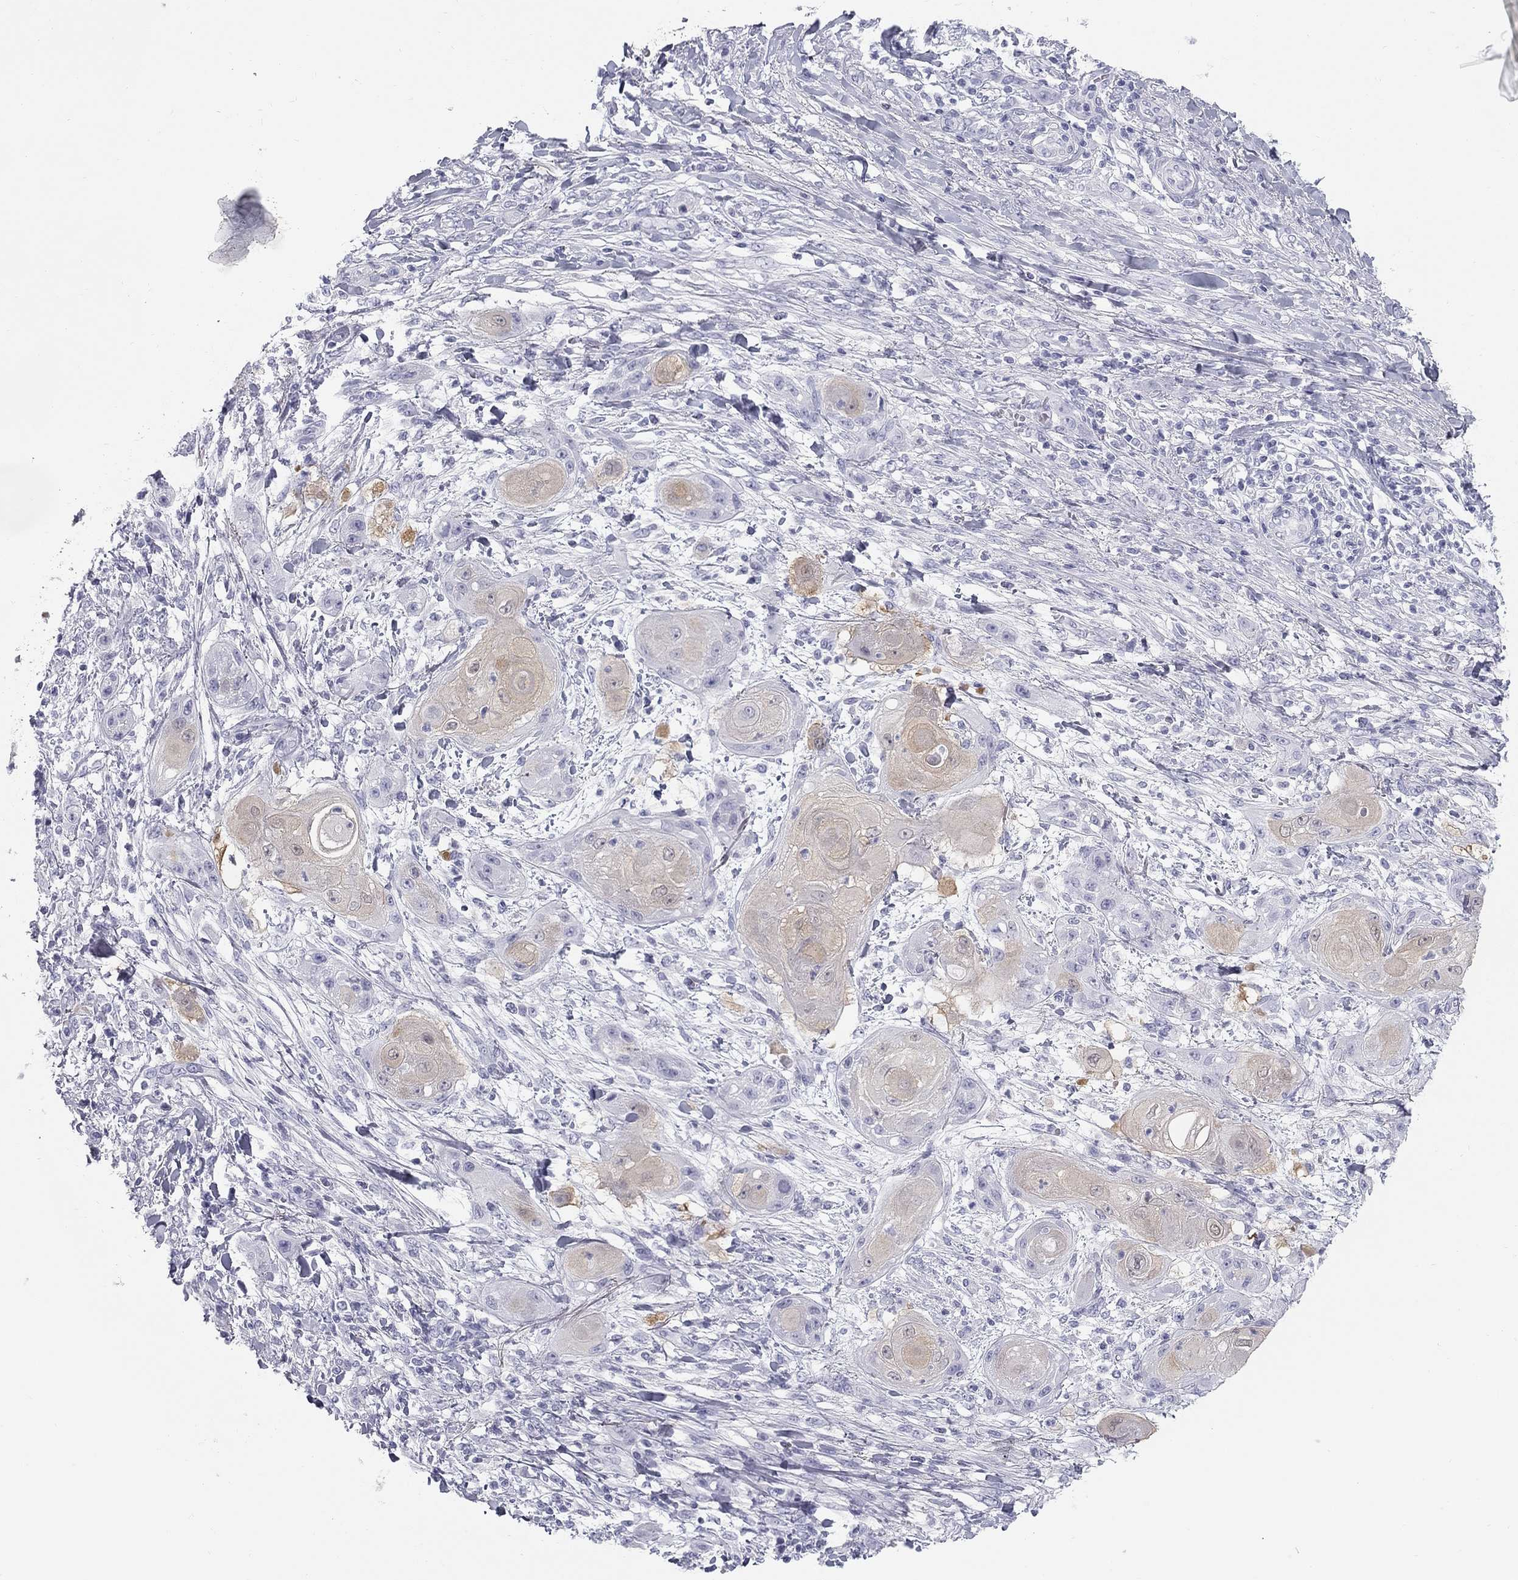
{"staining": {"intensity": "weak", "quantity": "<25%", "location": "cytoplasmic/membranous"}, "tissue": "skin cancer", "cell_type": "Tumor cells", "image_type": "cancer", "snomed": [{"axis": "morphology", "description": "Squamous cell carcinoma, NOS"}, {"axis": "topography", "description": "Skin"}], "caption": "Immunohistochemistry (IHC) histopathology image of neoplastic tissue: squamous cell carcinoma (skin) stained with DAB (3,3'-diaminobenzidine) demonstrates no significant protein expression in tumor cells.", "gene": "SULT2B1", "patient": {"sex": "male", "age": 62}}